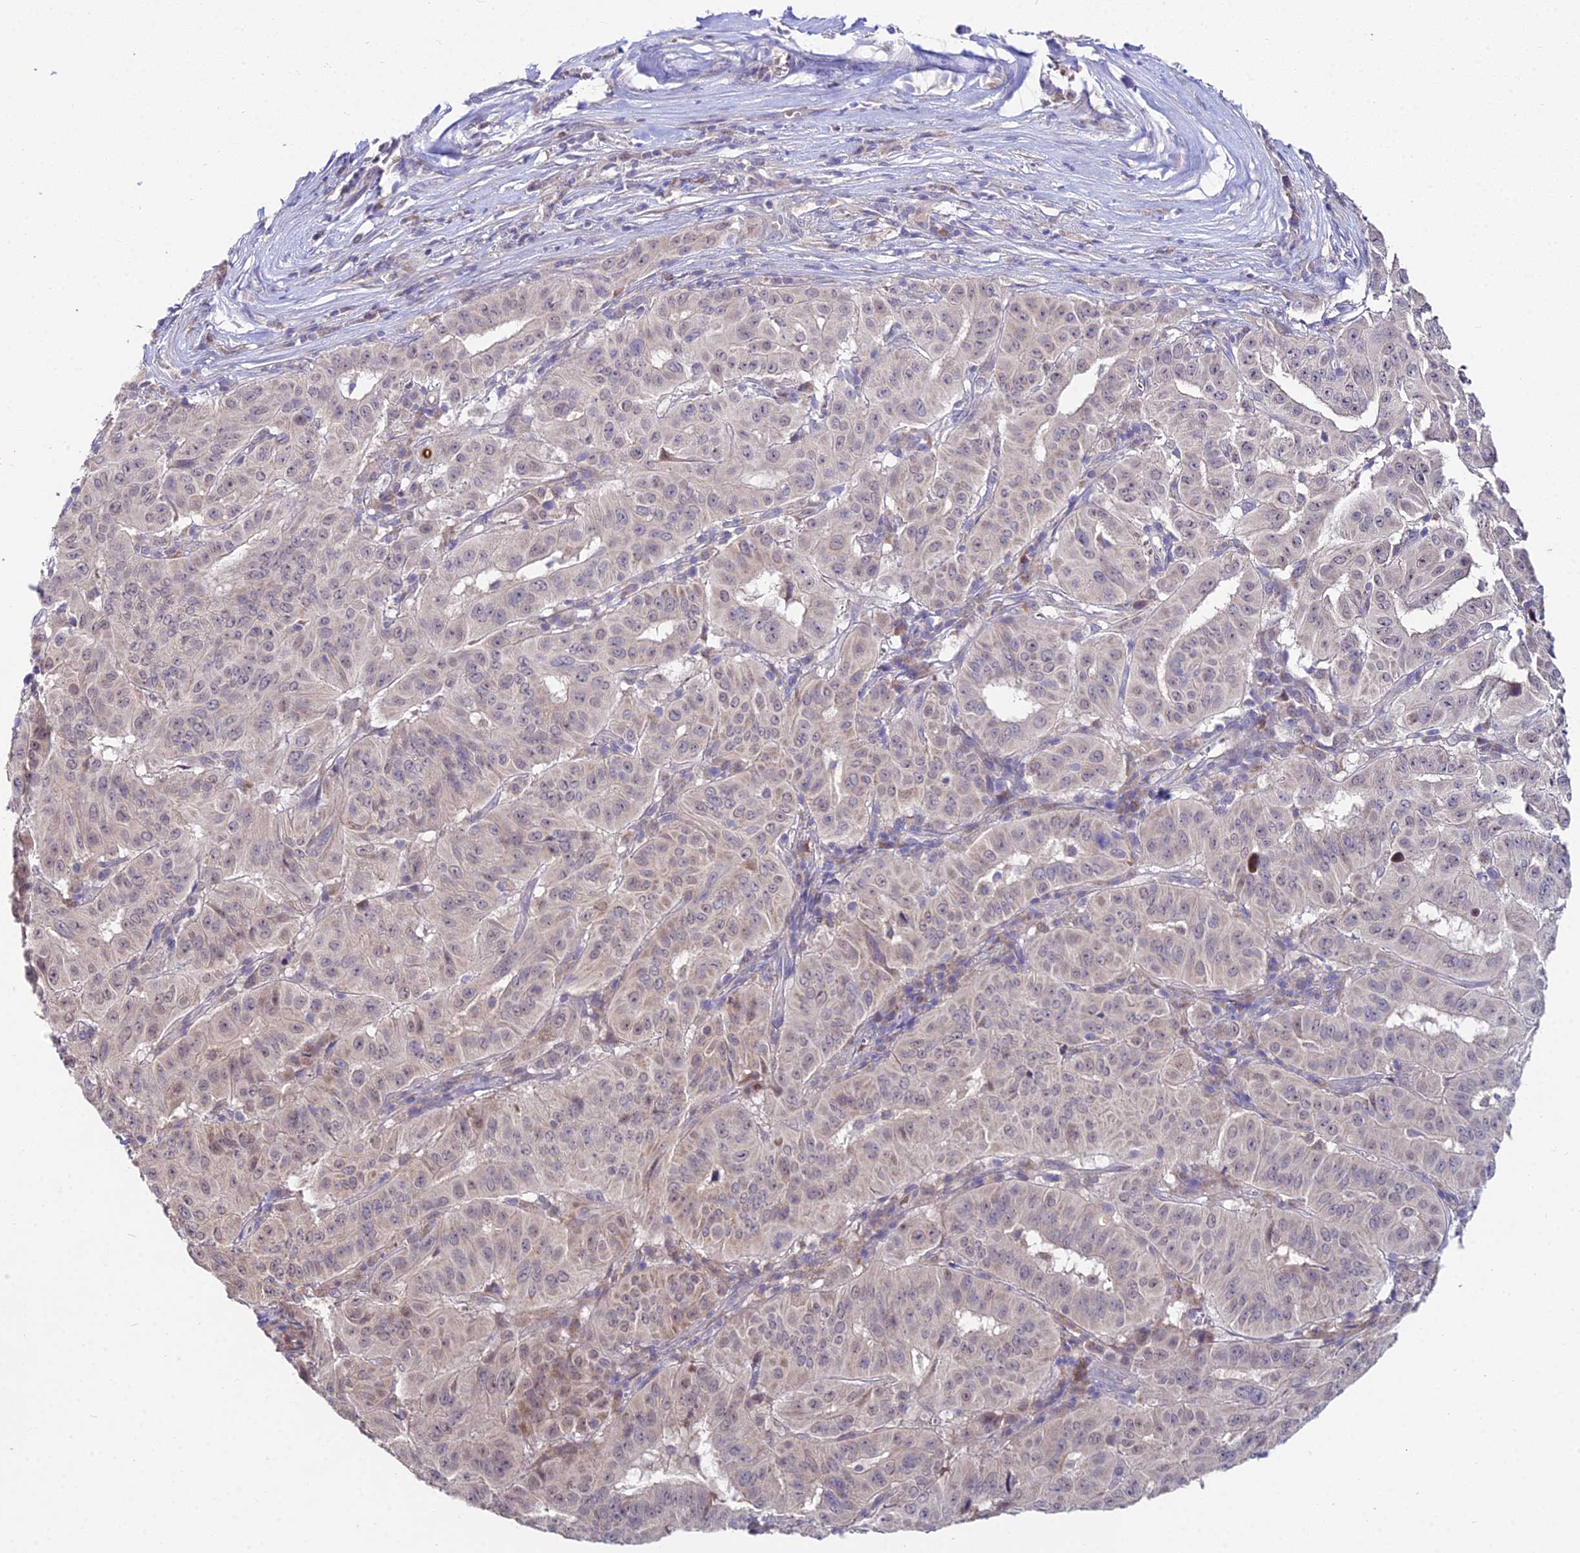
{"staining": {"intensity": "weak", "quantity": "<25%", "location": "nuclear"}, "tissue": "pancreatic cancer", "cell_type": "Tumor cells", "image_type": "cancer", "snomed": [{"axis": "morphology", "description": "Adenocarcinoma, NOS"}, {"axis": "topography", "description": "Pancreas"}], "caption": "DAB (3,3'-diaminobenzidine) immunohistochemical staining of human pancreatic cancer (adenocarcinoma) exhibits no significant positivity in tumor cells.", "gene": "WDR43", "patient": {"sex": "male", "age": 63}}